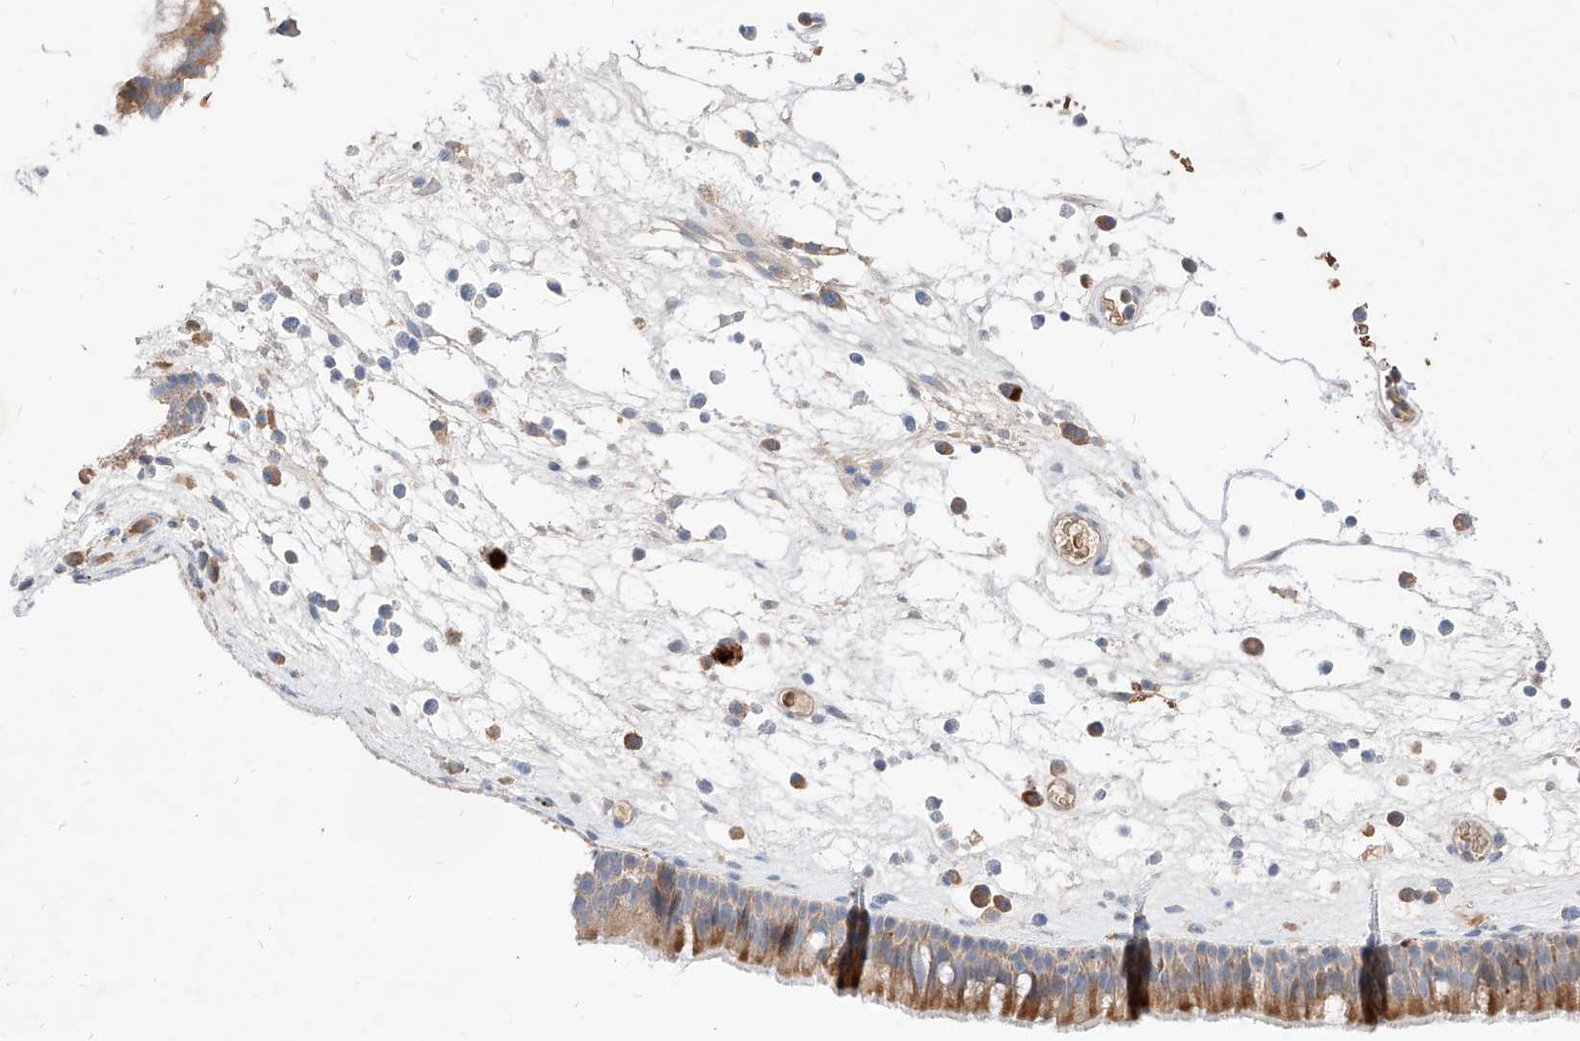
{"staining": {"intensity": "moderate", "quantity": "25%-75%", "location": "cytoplasmic/membranous"}, "tissue": "nasopharynx", "cell_type": "Respiratory epithelial cells", "image_type": "normal", "snomed": [{"axis": "morphology", "description": "Normal tissue, NOS"}, {"axis": "morphology", "description": "Inflammation, NOS"}, {"axis": "morphology", "description": "Malignant melanoma, Metastatic site"}, {"axis": "topography", "description": "Nasopharynx"}], "caption": "Unremarkable nasopharynx exhibits moderate cytoplasmic/membranous staining in approximately 25%-75% of respiratory epithelial cells, visualized by immunohistochemistry. (brown staining indicates protein expression, while blue staining denotes nuclei).", "gene": "TSNAX", "patient": {"sex": "male", "age": 70}}